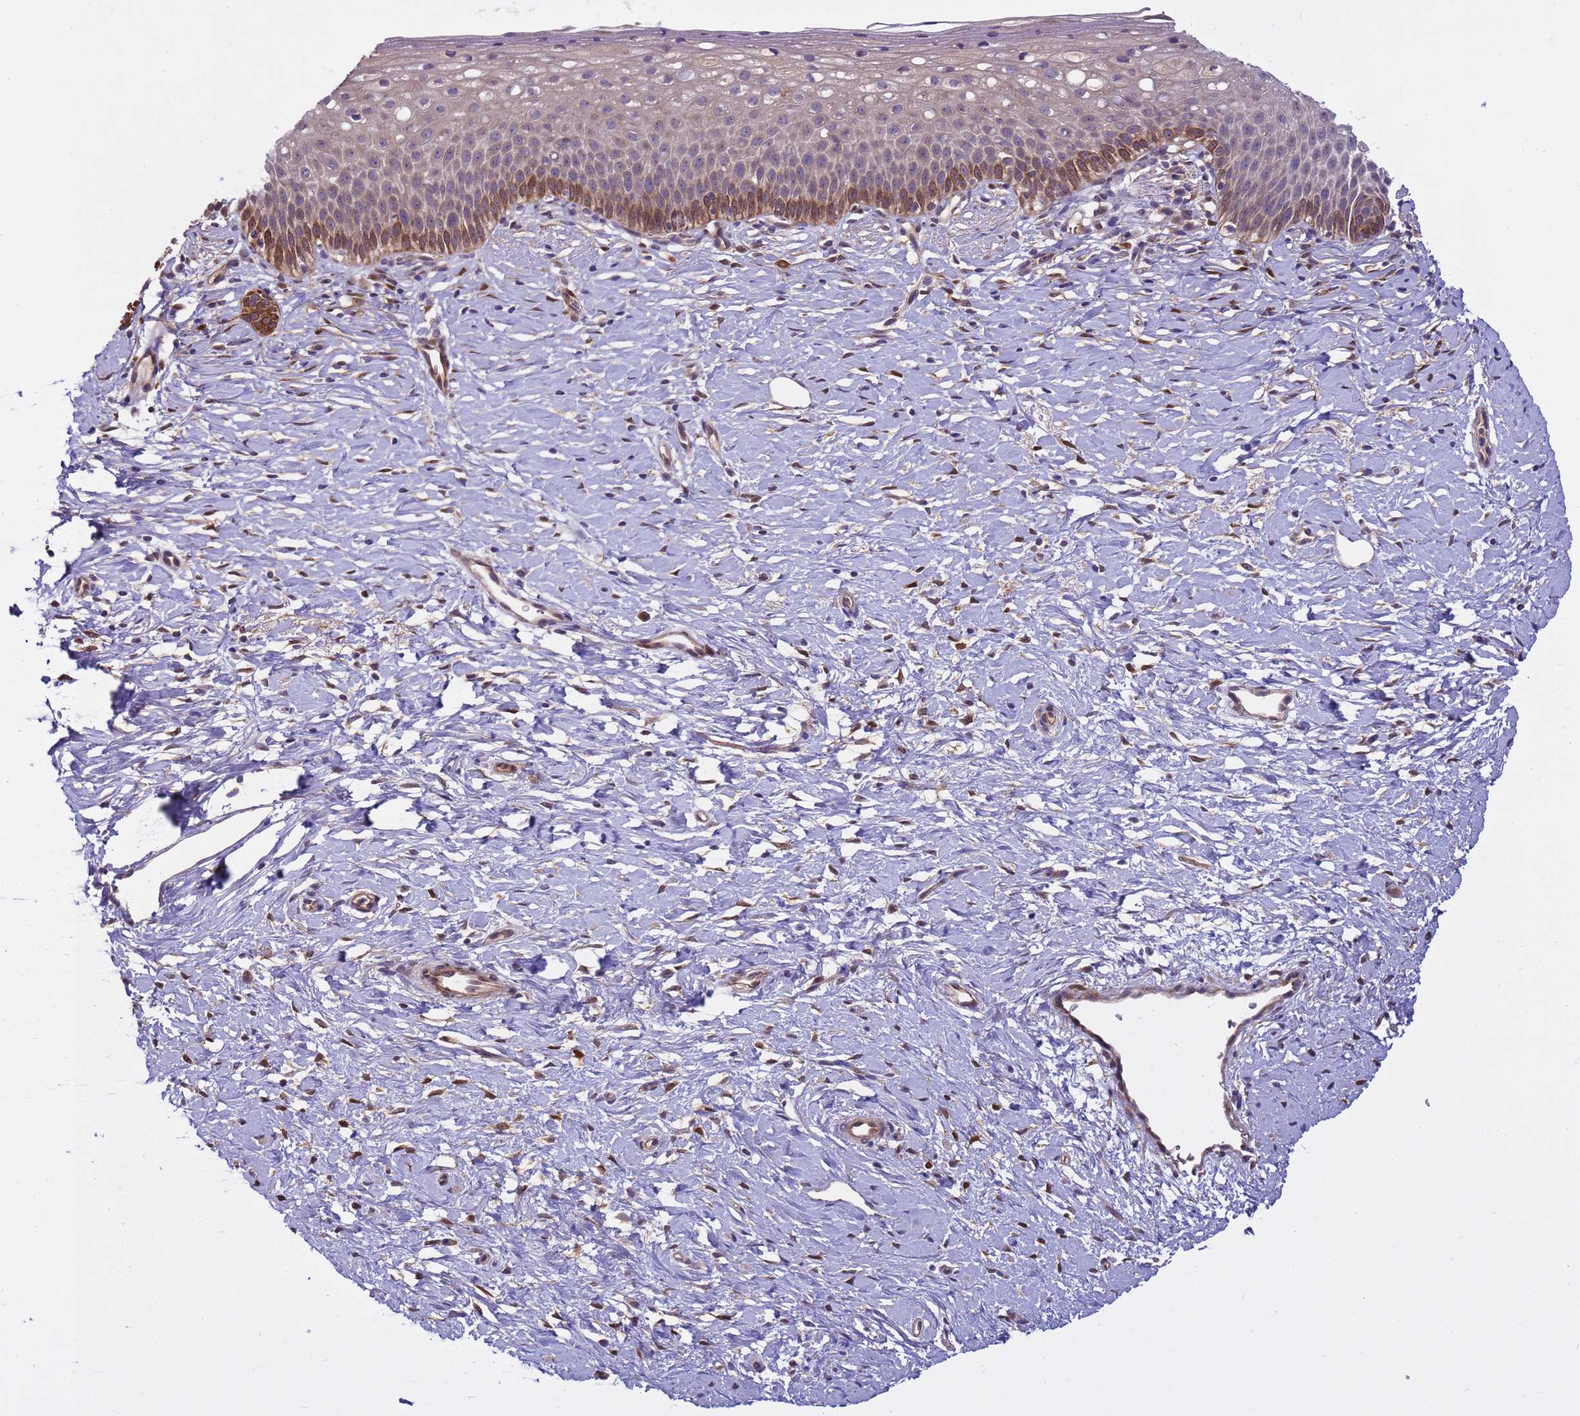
{"staining": {"intensity": "moderate", "quantity": ">75%", "location": "cytoplasmic/membranous"}, "tissue": "cervix", "cell_type": "Glandular cells", "image_type": "normal", "snomed": [{"axis": "morphology", "description": "Normal tissue, NOS"}, {"axis": "topography", "description": "Cervix"}], "caption": "About >75% of glandular cells in unremarkable cervix reveal moderate cytoplasmic/membranous protein expression as visualized by brown immunohistochemical staining.", "gene": "SMCO3", "patient": {"sex": "female", "age": 36}}